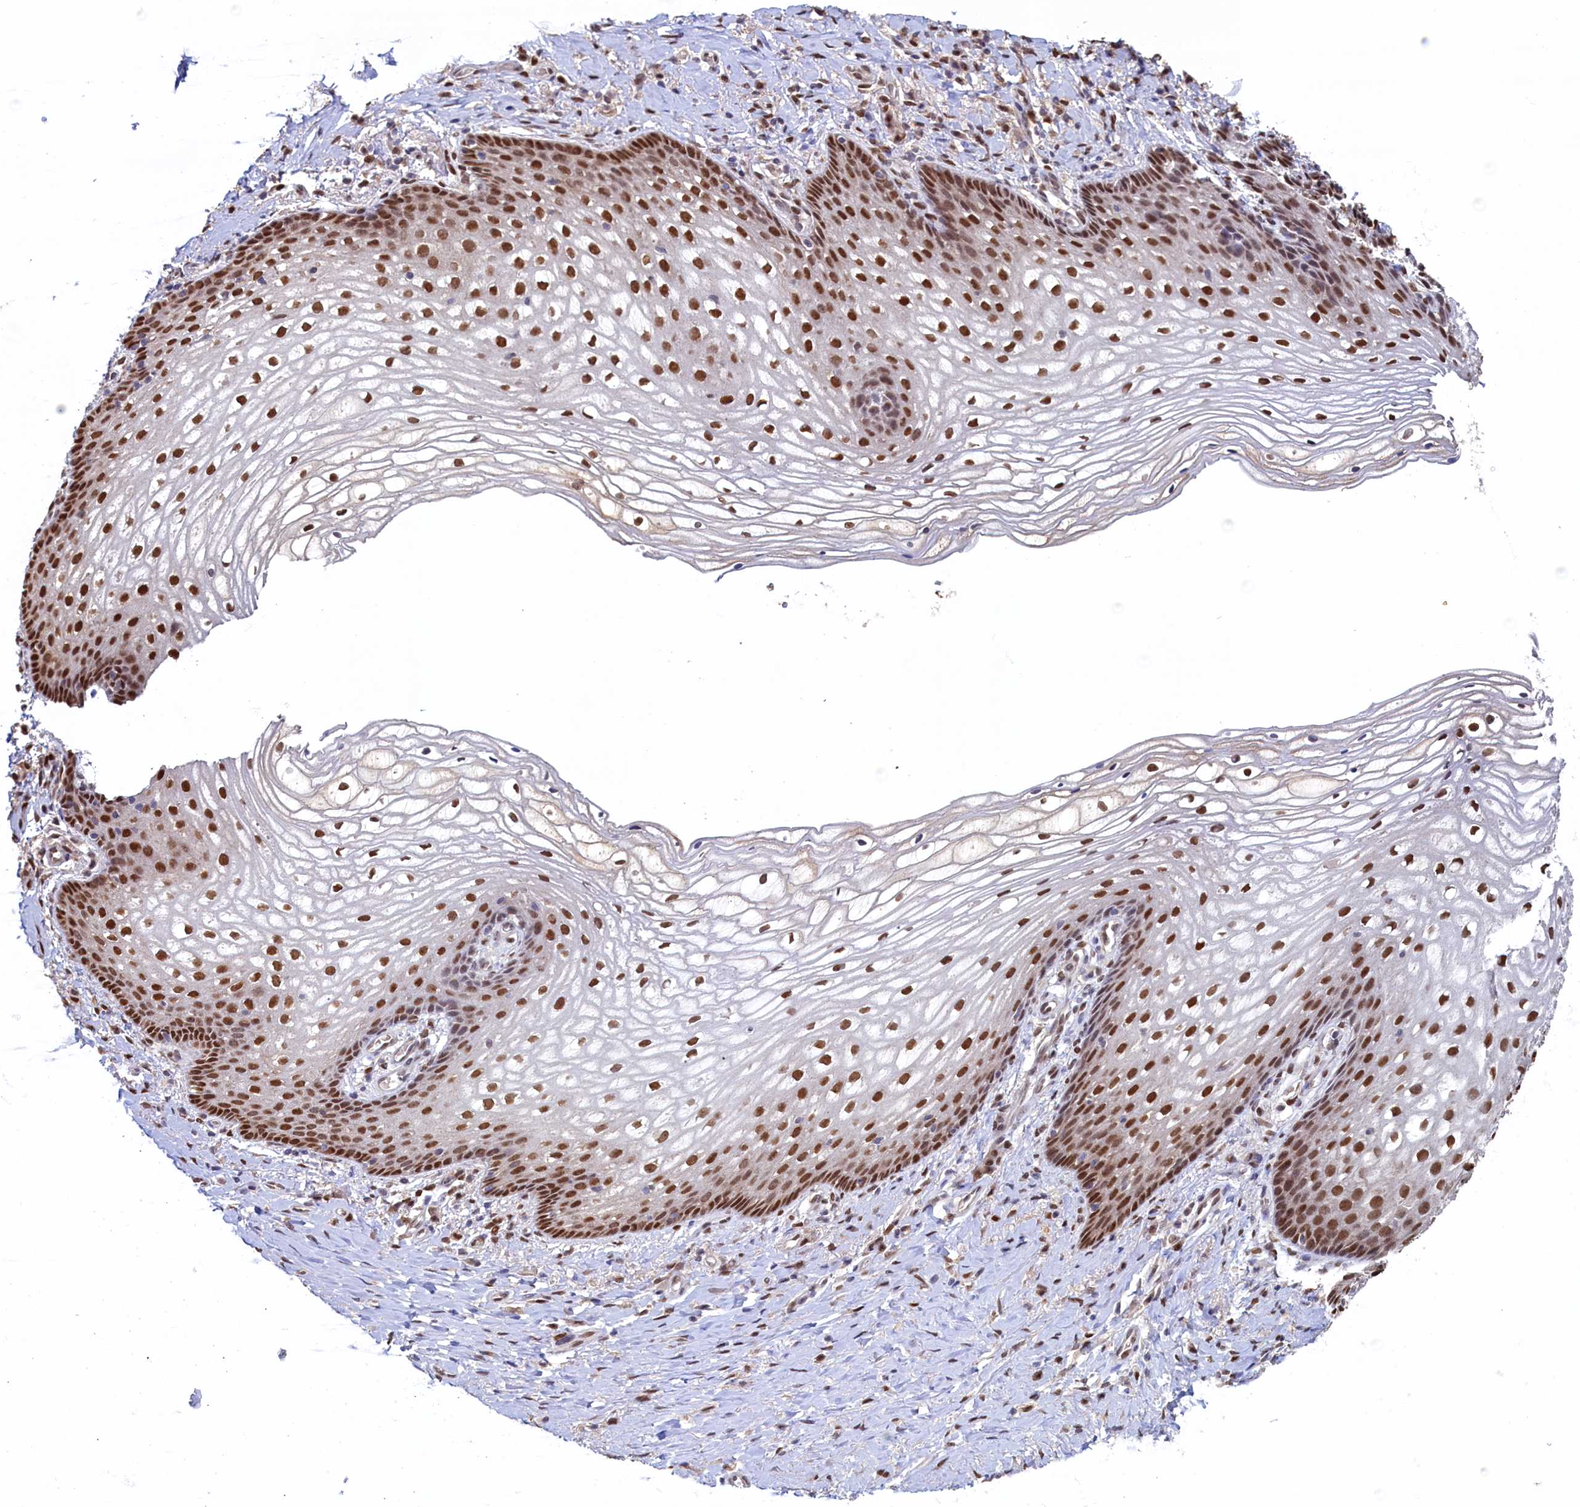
{"staining": {"intensity": "moderate", "quantity": ">75%", "location": "nuclear"}, "tissue": "vagina", "cell_type": "Squamous epithelial cells", "image_type": "normal", "snomed": [{"axis": "morphology", "description": "Normal tissue, NOS"}, {"axis": "topography", "description": "Vagina"}], "caption": "Immunohistochemistry (IHC) (DAB (3,3'-diaminobenzidine)) staining of benign vagina demonstrates moderate nuclear protein positivity in about >75% of squamous epithelial cells. (DAB IHC with brightfield microscopy, high magnification).", "gene": "AHCY", "patient": {"sex": "female", "age": 60}}